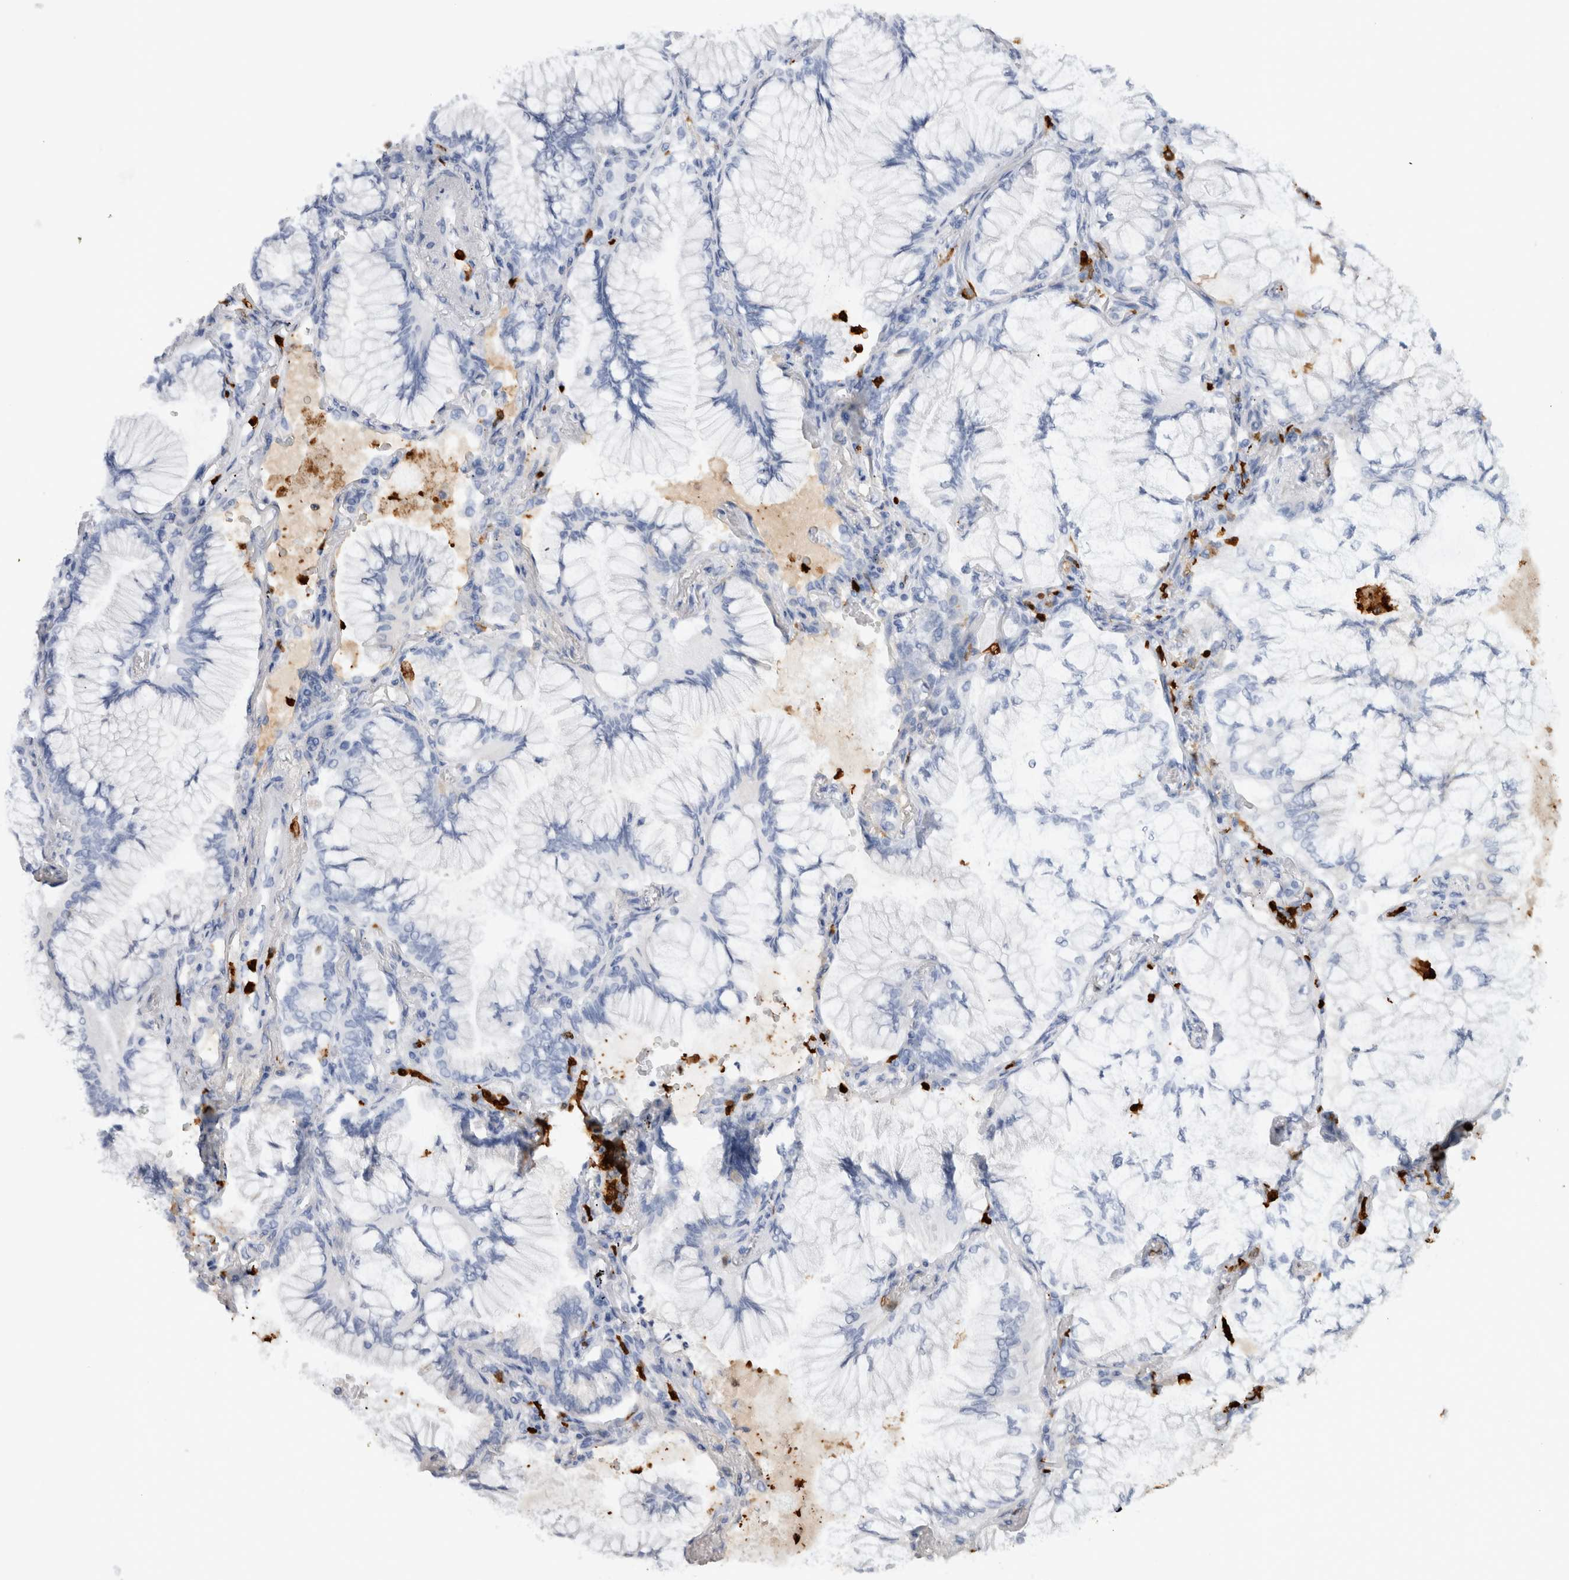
{"staining": {"intensity": "negative", "quantity": "none", "location": "none"}, "tissue": "lung cancer", "cell_type": "Tumor cells", "image_type": "cancer", "snomed": [{"axis": "morphology", "description": "Adenocarcinoma, NOS"}, {"axis": "topography", "description": "Lung"}], "caption": "Immunohistochemistry (IHC) image of neoplastic tissue: human lung cancer stained with DAB reveals no significant protein expression in tumor cells.", "gene": "S100A8", "patient": {"sex": "female", "age": 70}}